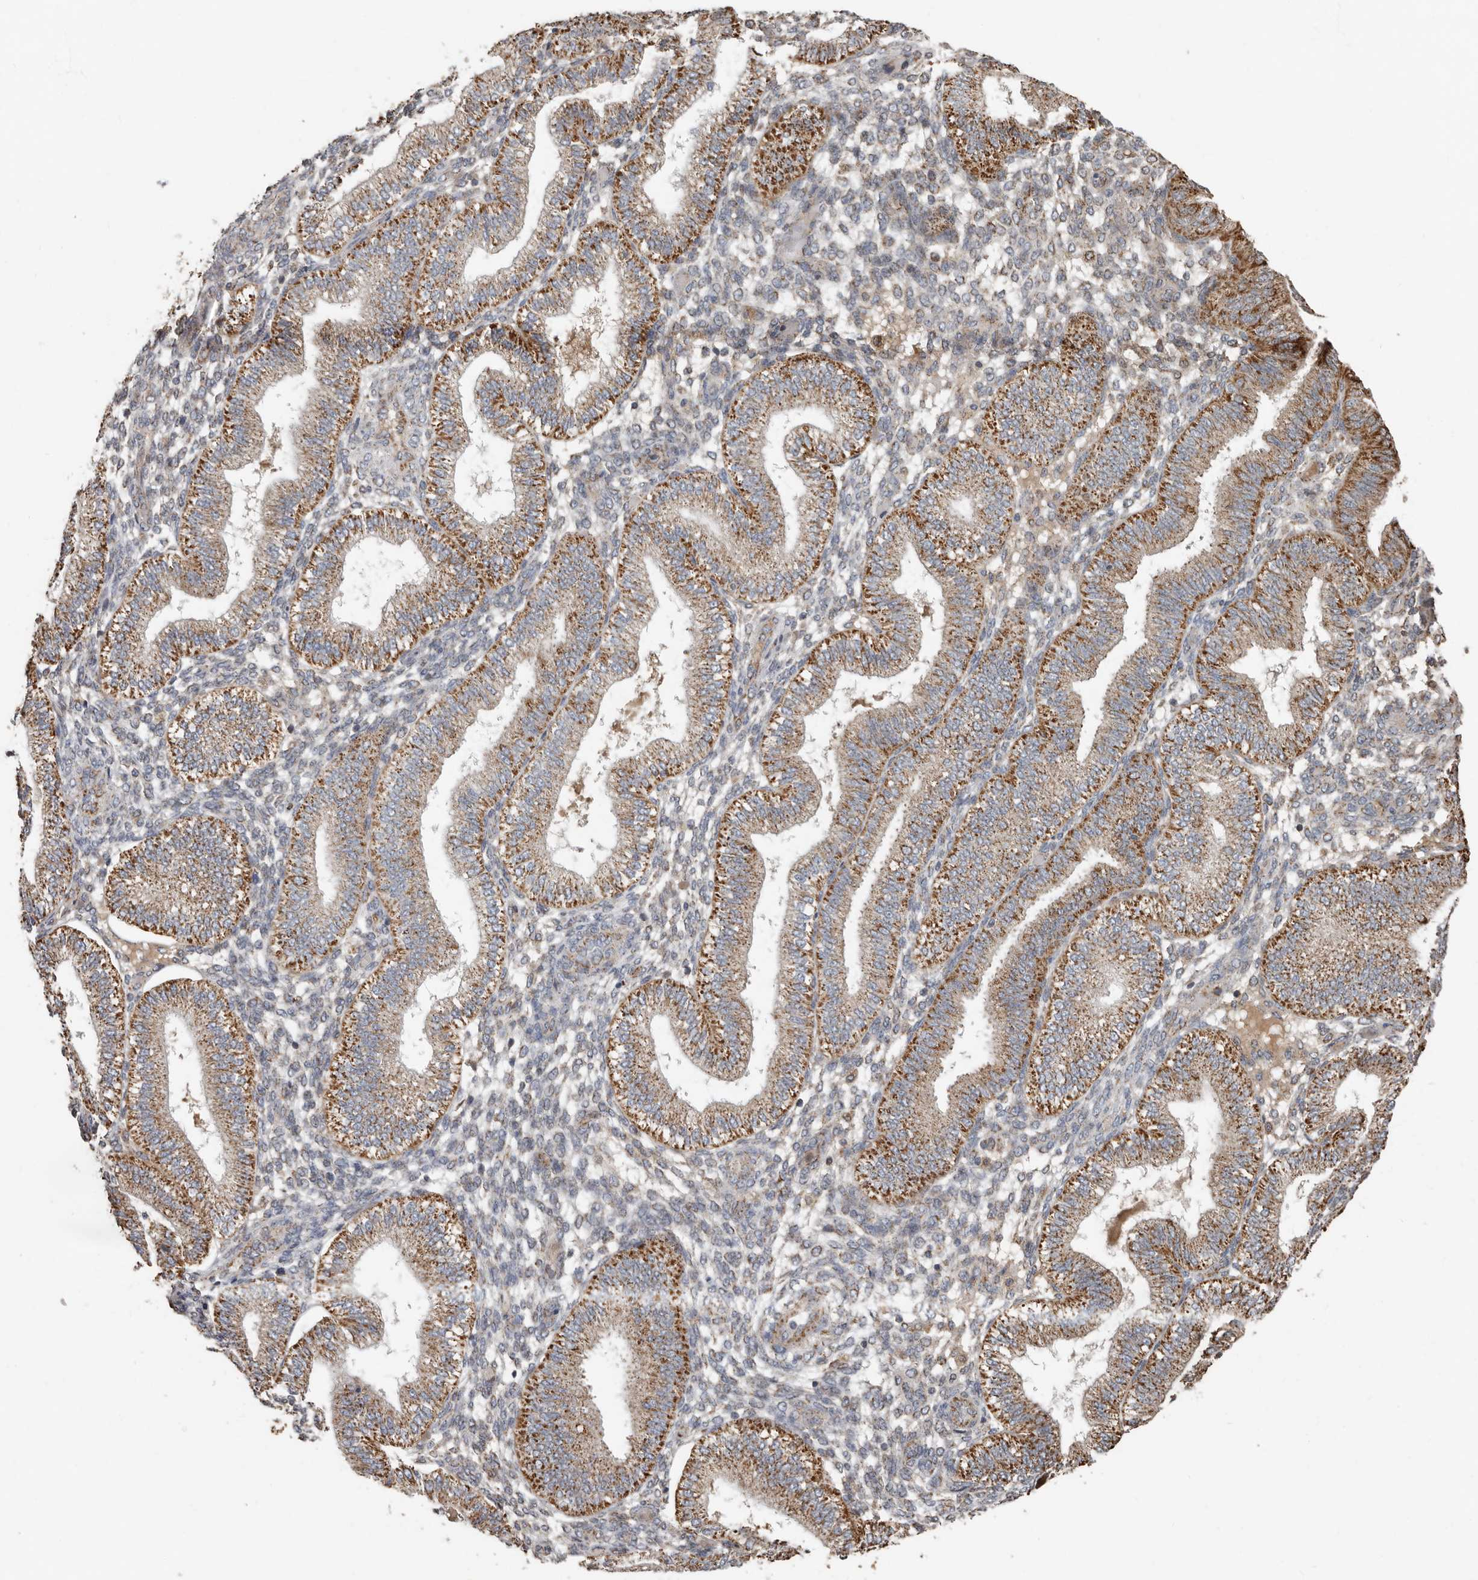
{"staining": {"intensity": "weak", "quantity": "<25%", "location": "cytoplasmic/membranous"}, "tissue": "endometrium", "cell_type": "Cells in endometrial stroma", "image_type": "normal", "snomed": [{"axis": "morphology", "description": "Normal tissue, NOS"}, {"axis": "topography", "description": "Endometrium"}], "caption": "Immunohistochemical staining of unremarkable human endometrium exhibits no significant expression in cells in endometrial stroma.", "gene": "KIF26B", "patient": {"sex": "female", "age": 39}}